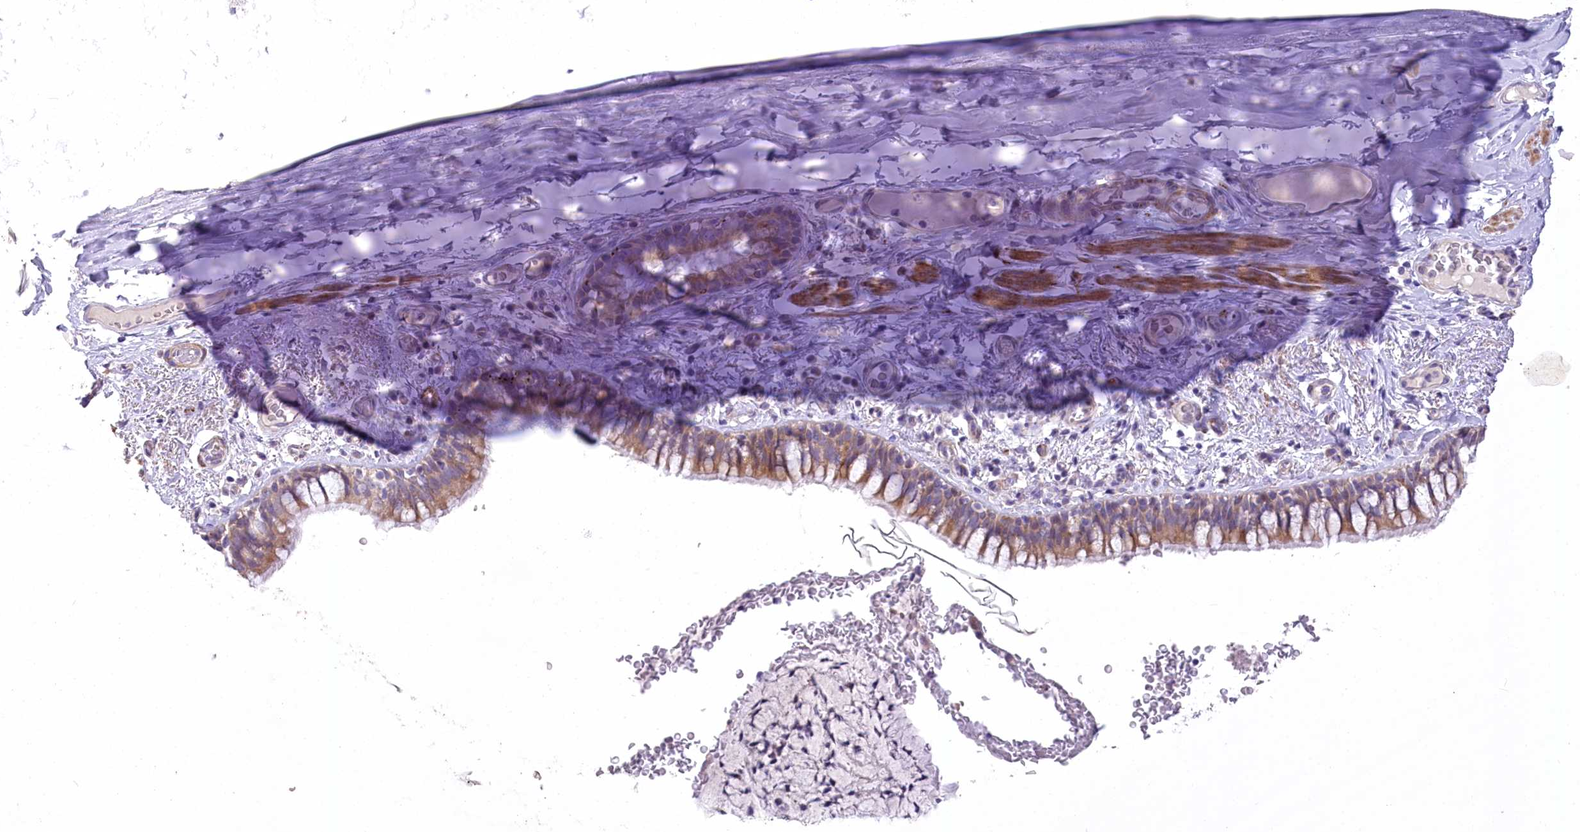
{"staining": {"intensity": "moderate", "quantity": "25%-75%", "location": "cytoplasmic/membranous"}, "tissue": "bronchus", "cell_type": "Respiratory epithelial cells", "image_type": "normal", "snomed": [{"axis": "morphology", "description": "Normal tissue, NOS"}, {"axis": "topography", "description": "Cartilage tissue"}, {"axis": "topography", "description": "Bronchus"}], "caption": "Approximately 25%-75% of respiratory epithelial cells in benign bronchus display moderate cytoplasmic/membranous protein staining as visualized by brown immunohistochemical staining.", "gene": "ANGPTL3", "patient": {"sex": "female", "age": 36}}